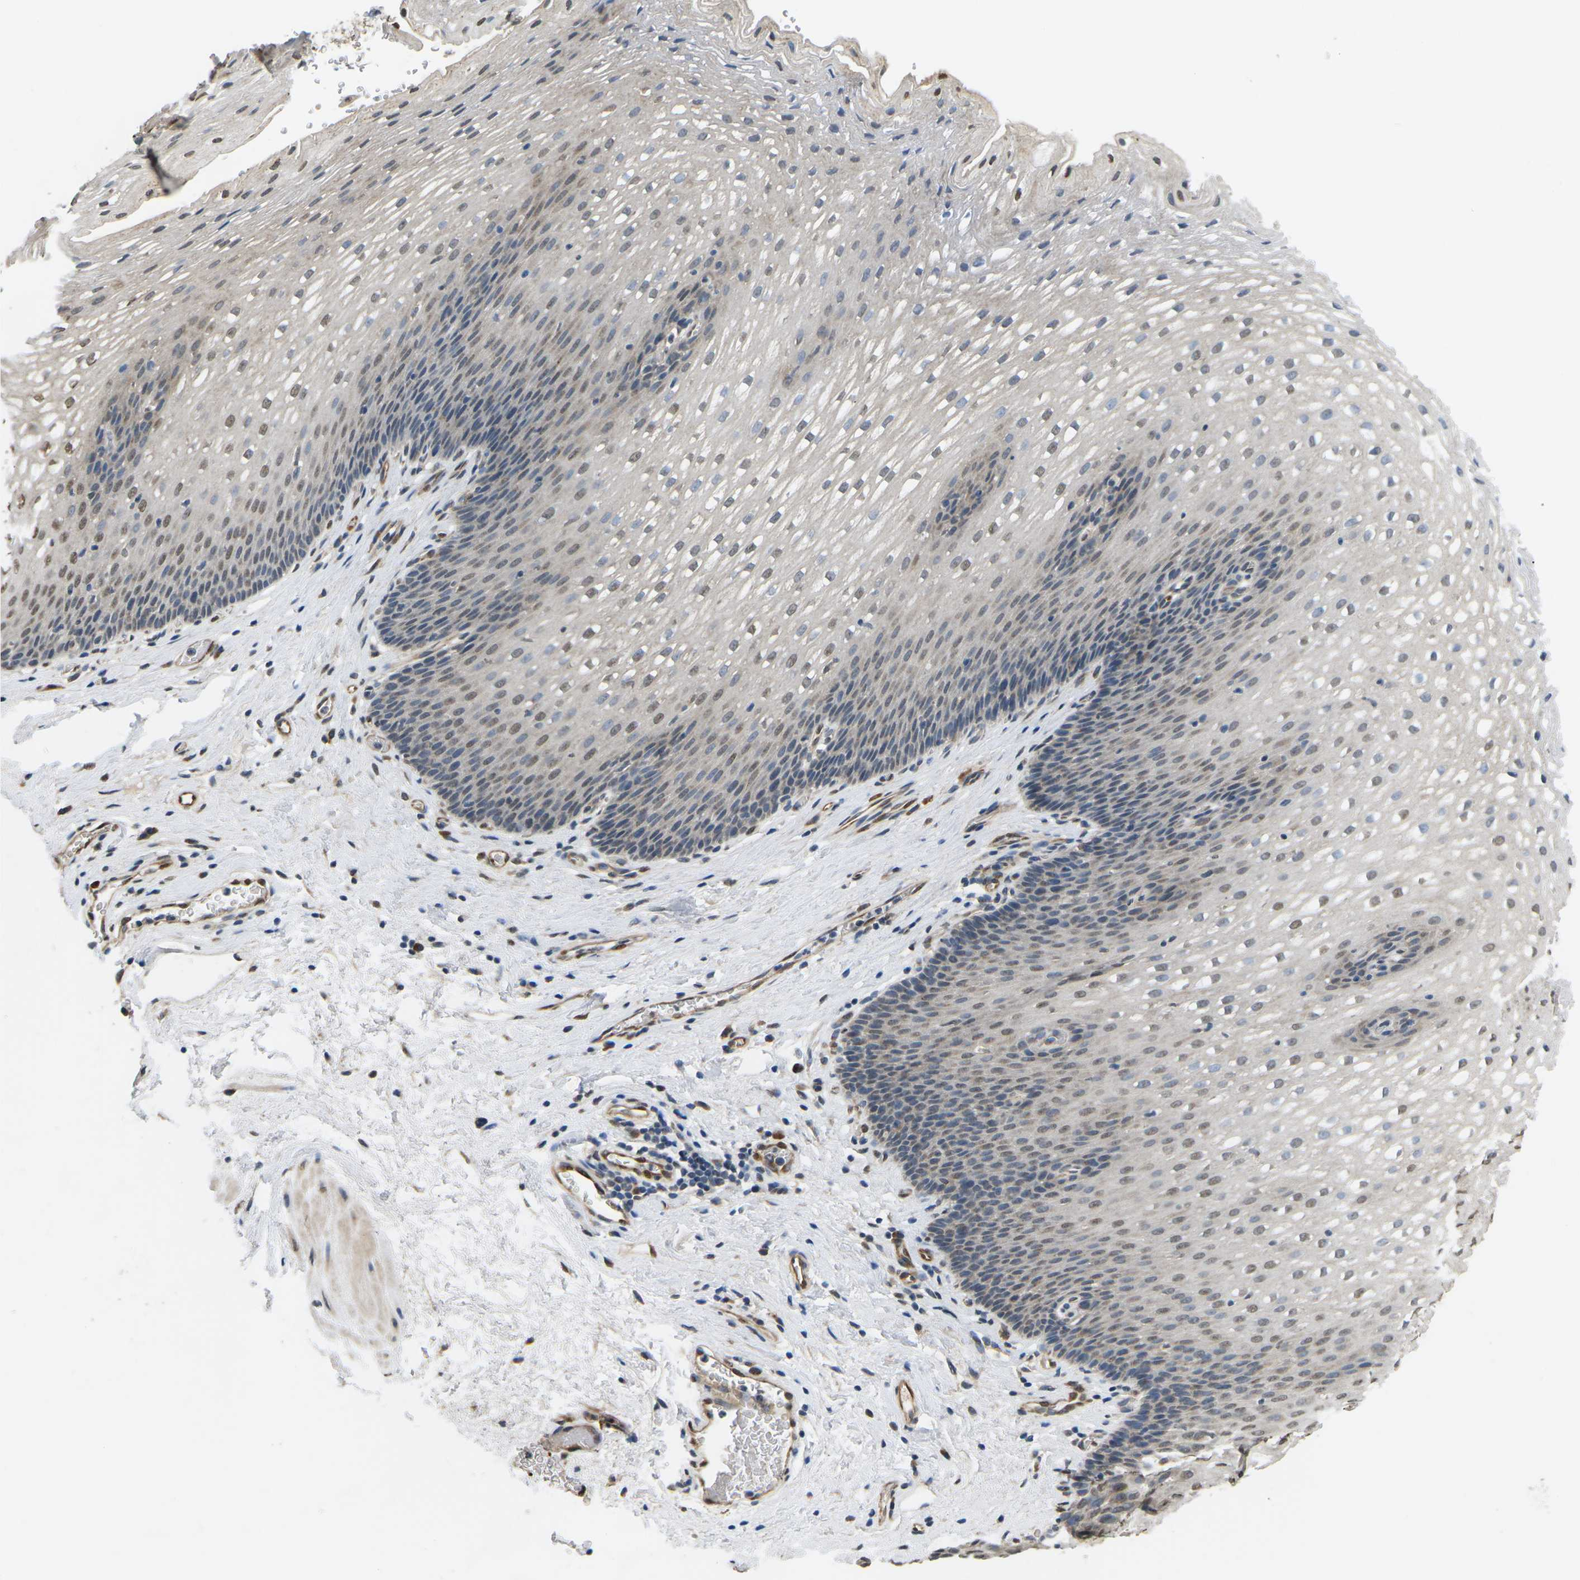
{"staining": {"intensity": "moderate", "quantity": "25%-75%", "location": "cytoplasmic/membranous,nuclear"}, "tissue": "esophagus", "cell_type": "Squamous epithelial cells", "image_type": "normal", "snomed": [{"axis": "morphology", "description": "Normal tissue, NOS"}, {"axis": "topography", "description": "Esophagus"}], "caption": "Immunohistochemical staining of normal esophagus exhibits moderate cytoplasmic/membranous,nuclear protein expression in approximately 25%-75% of squamous epithelial cells. Nuclei are stained in blue.", "gene": "ERBB4", "patient": {"sex": "male", "age": 48}}